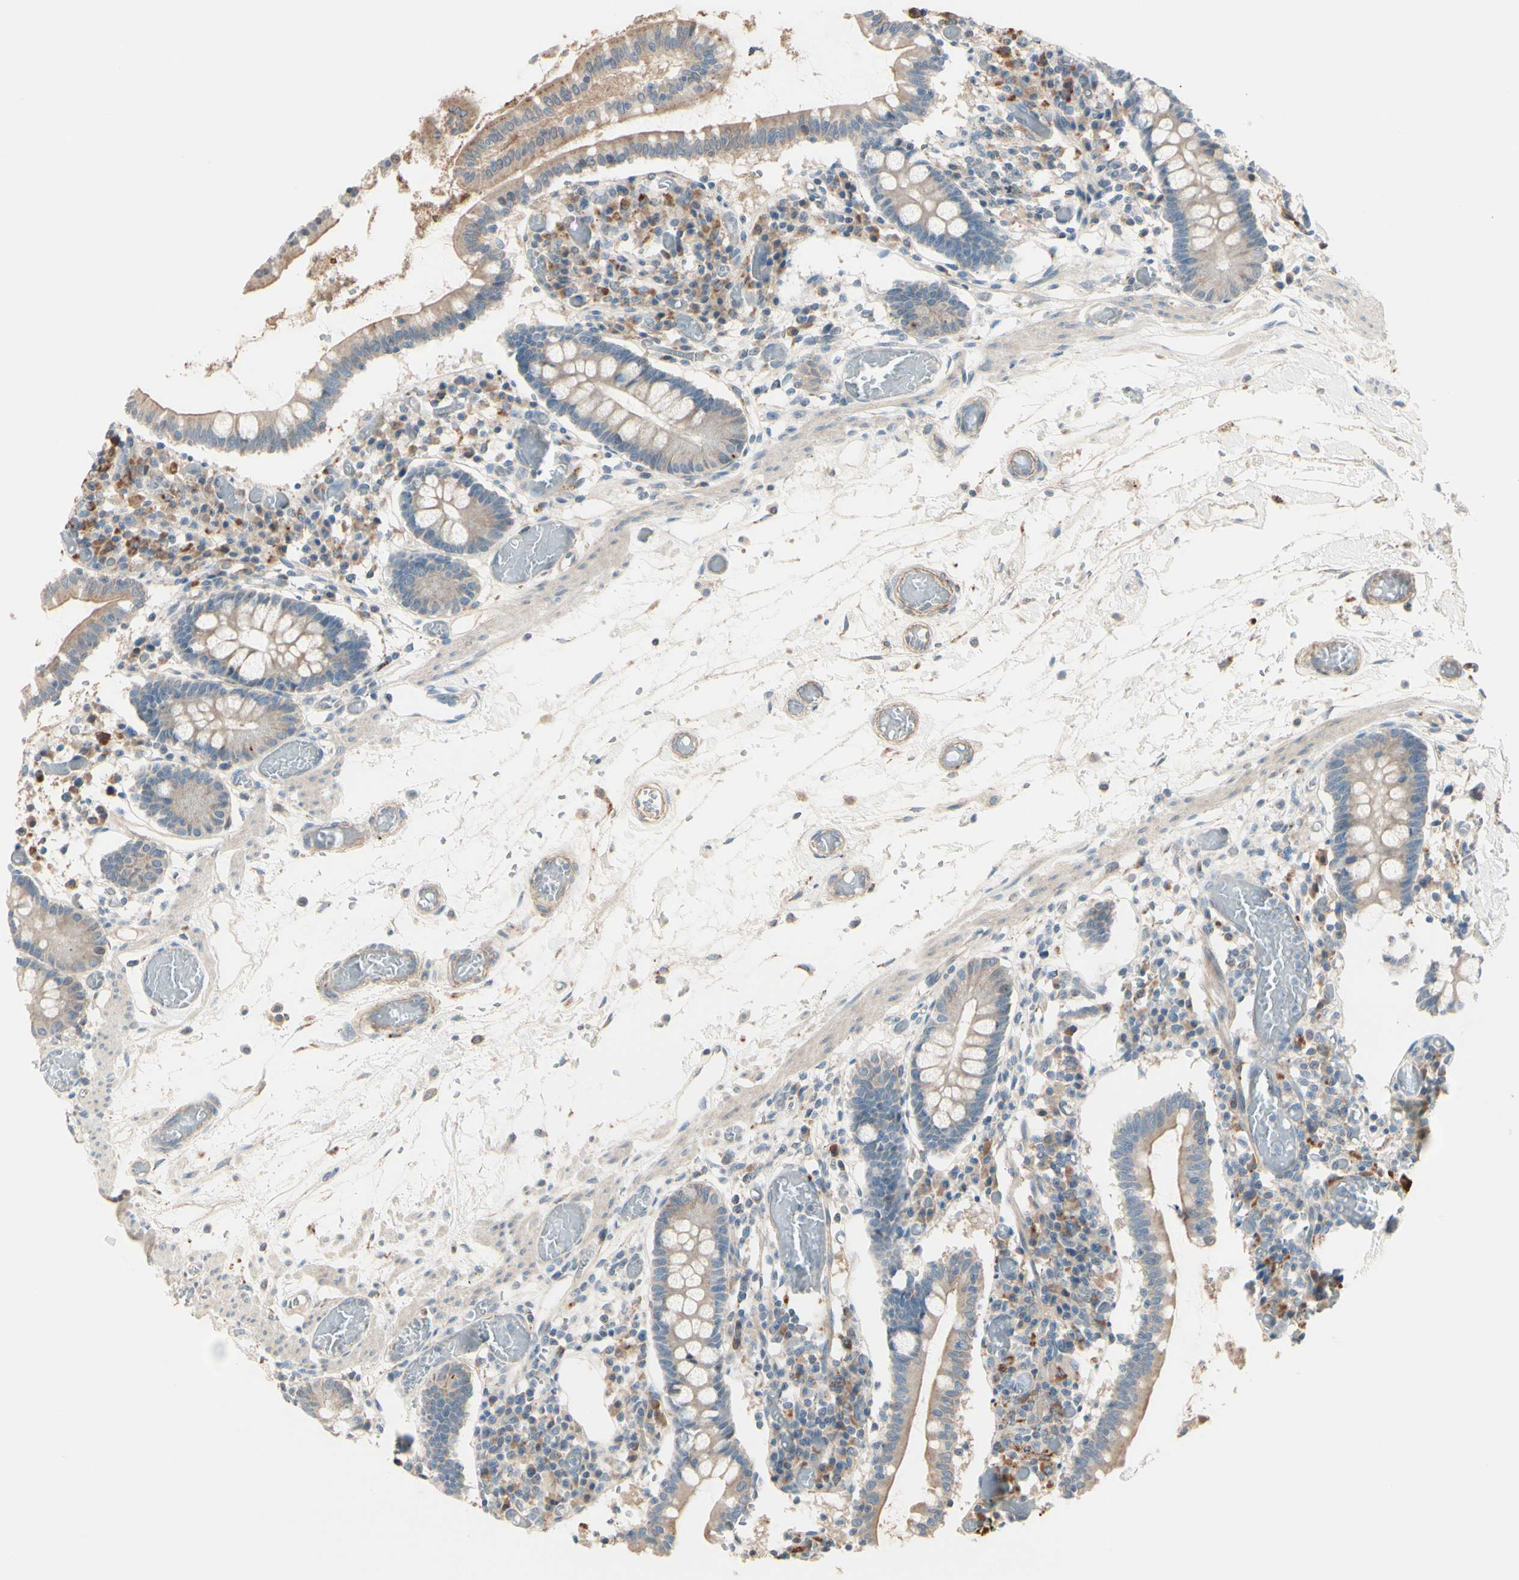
{"staining": {"intensity": "weak", "quantity": ">75%", "location": "cytoplasmic/membranous"}, "tissue": "small intestine", "cell_type": "Glandular cells", "image_type": "normal", "snomed": [{"axis": "morphology", "description": "Normal tissue, NOS"}, {"axis": "topography", "description": "Small intestine"}], "caption": "About >75% of glandular cells in benign small intestine show weak cytoplasmic/membranous protein positivity as visualized by brown immunohistochemical staining.", "gene": "EPHA3", "patient": {"sex": "female", "age": 61}}